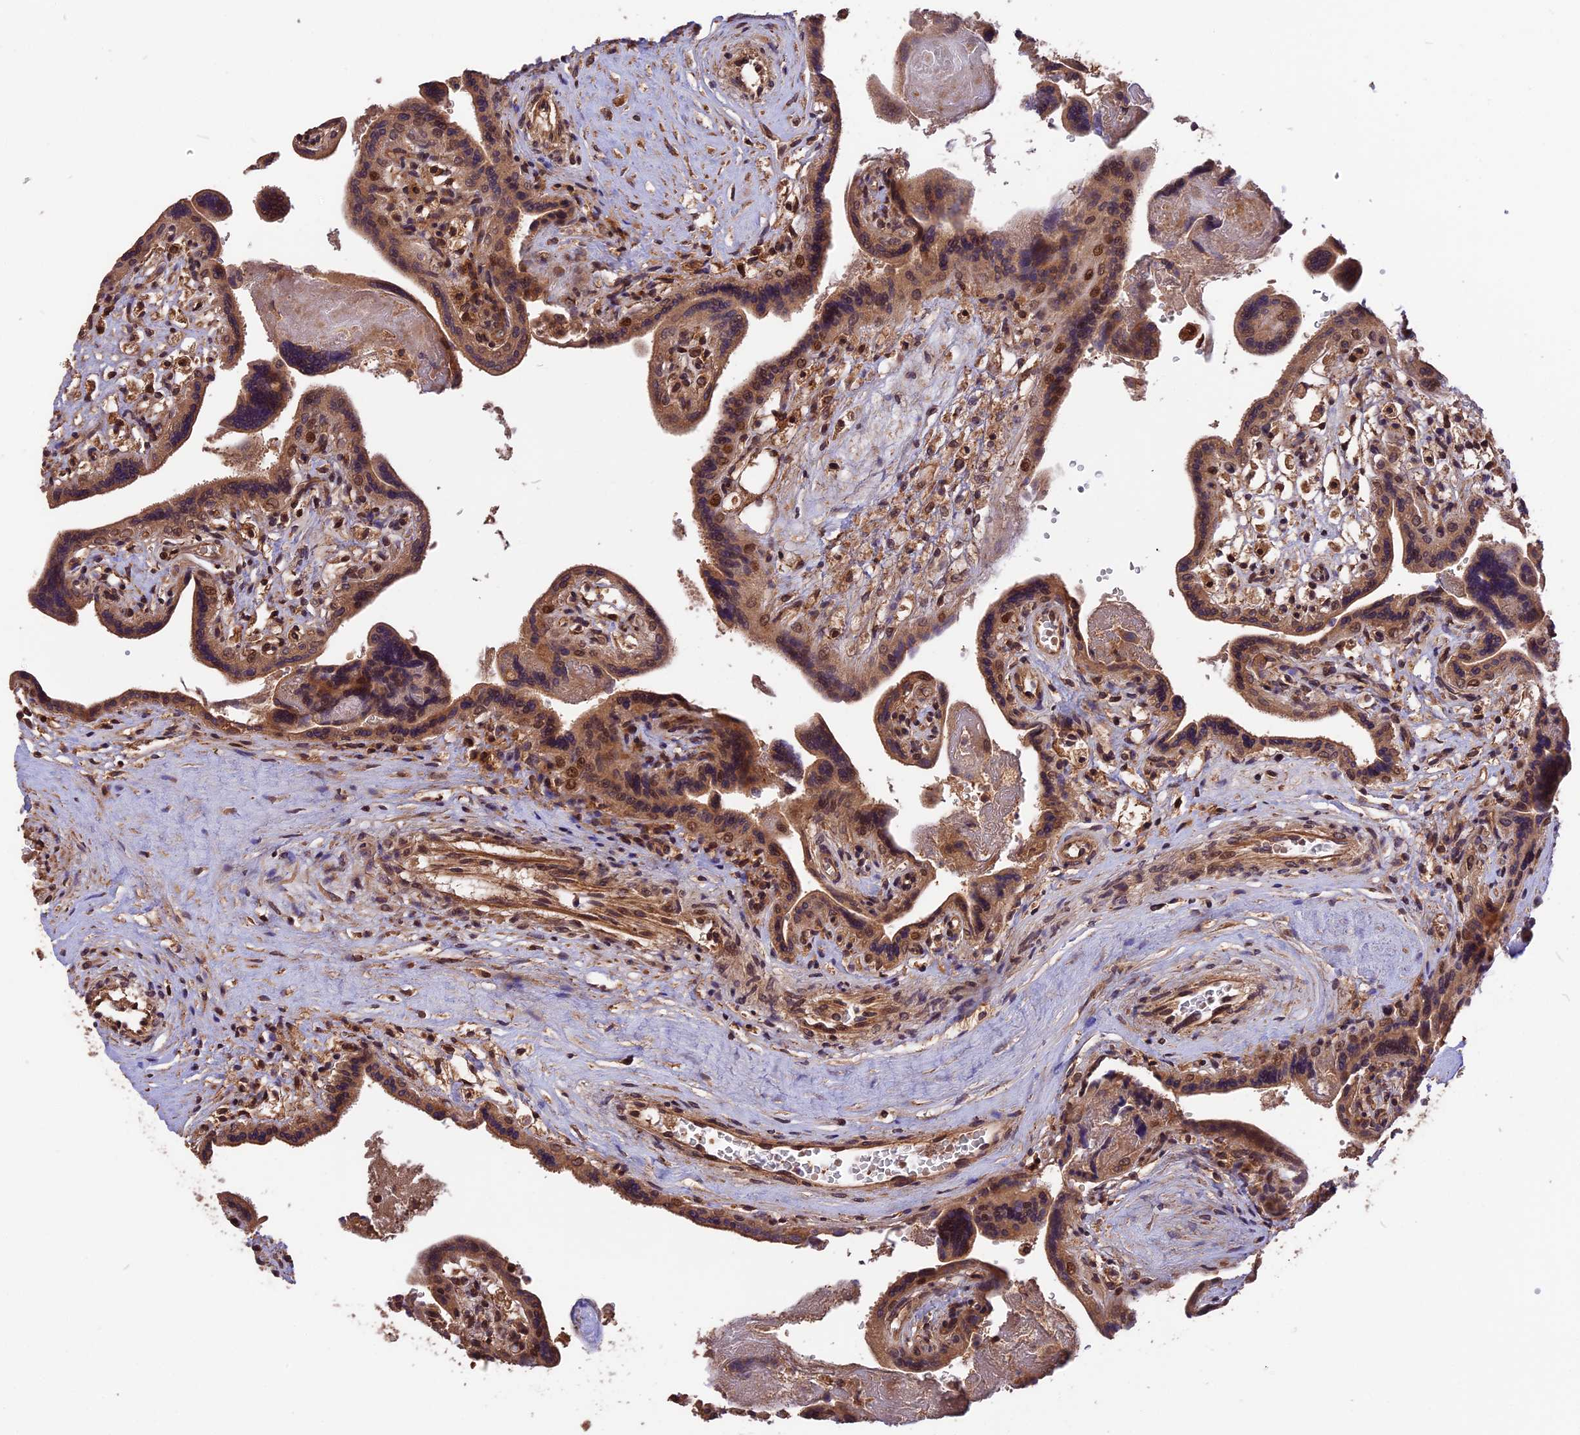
{"staining": {"intensity": "strong", "quantity": ">75%", "location": "cytoplasmic/membranous,nuclear"}, "tissue": "placenta", "cell_type": "Trophoblastic cells", "image_type": "normal", "snomed": [{"axis": "morphology", "description": "Normal tissue, NOS"}, {"axis": "topography", "description": "Placenta"}], "caption": "Brown immunohistochemical staining in normal placenta shows strong cytoplasmic/membranous,nuclear expression in about >75% of trophoblastic cells. (Stains: DAB (3,3'-diaminobenzidine) in brown, nuclei in blue, Microscopy: brightfield microscopy at high magnification).", "gene": "ESCO1", "patient": {"sex": "female", "age": 37}}